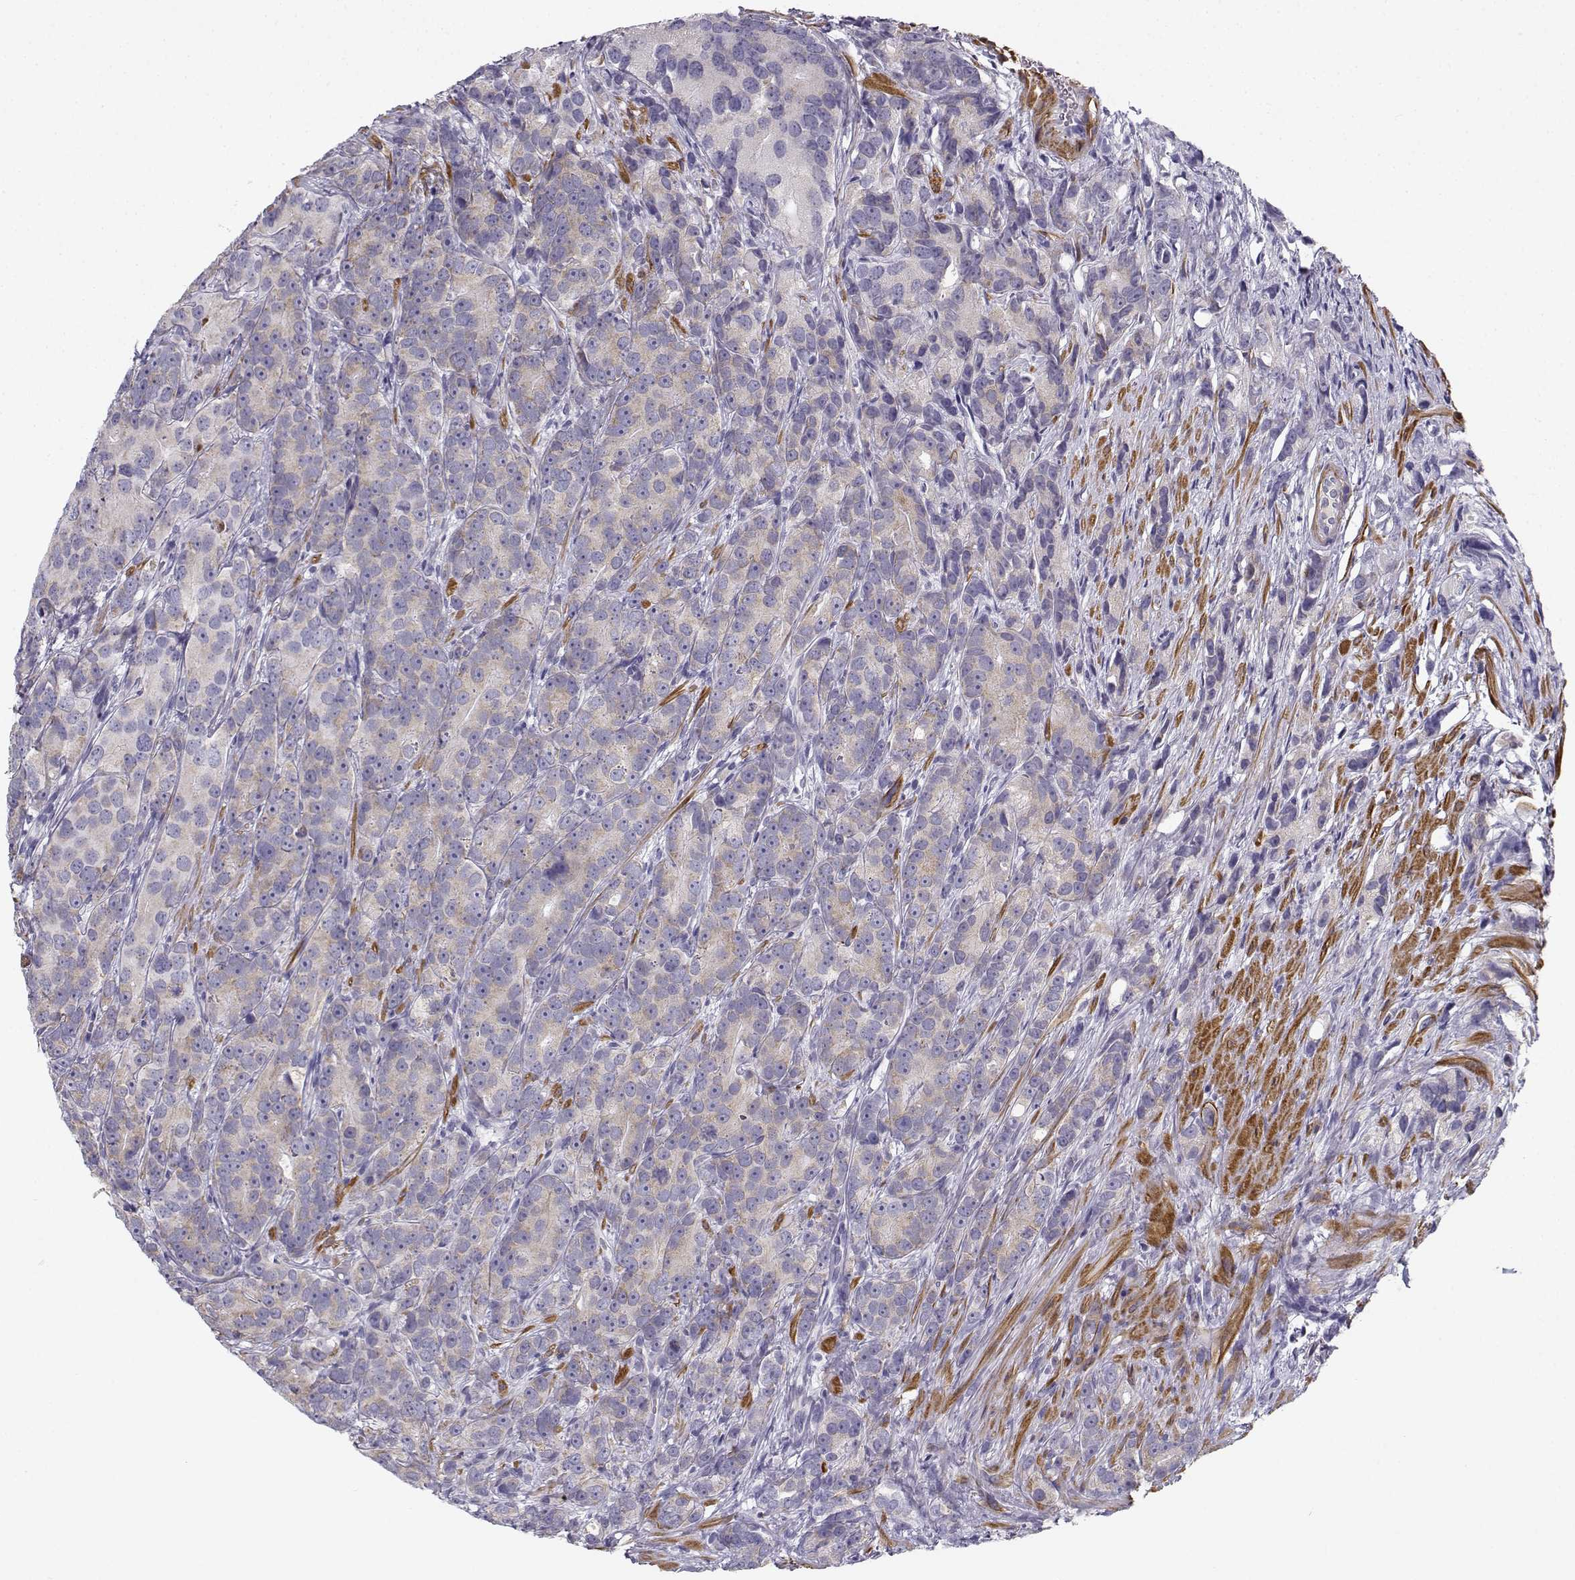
{"staining": {"intensity": "weak", "quantity": "<25%", "location": "cytoplasmic/membranous"}, "tissue": "prostate cancer", "cell_type": "Tumor cells", "image_type": "cancer", "snomed": [{"axis": "morphology", "description": "Adenocarcinoma, High grade"}, {"axis": "topography", "description": "Prostate"}], "caption": "A high-resolution micrograph shows immunohistochemistry staining of high-grade adenocarcinoma (prostate), which reveals no significant positivity in tumor cells.", "gene": "CREB3L3", "patient": {"sex": "male", "age": 90}}